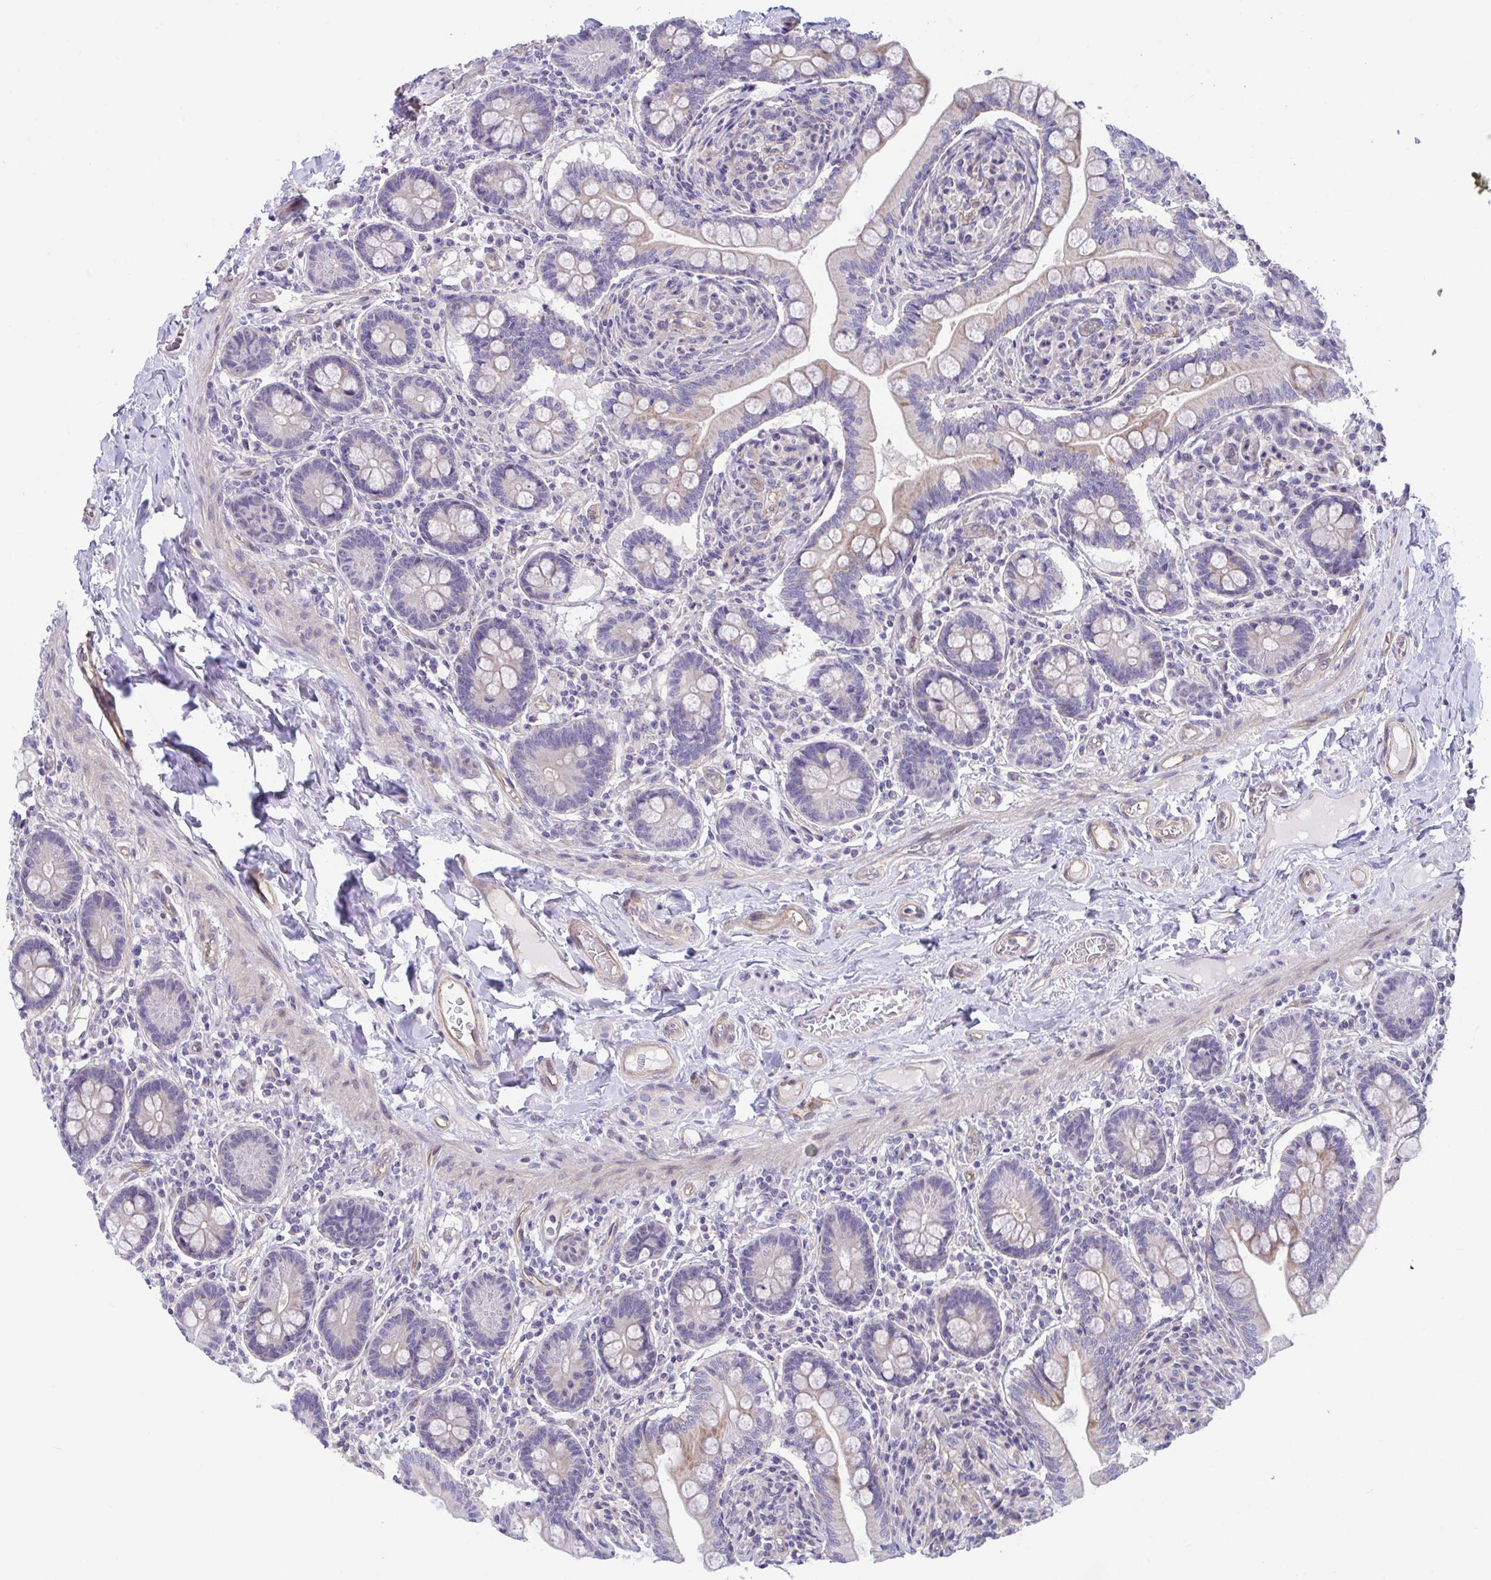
{"staining": {"intensity": "weak", "quantity": "25%-75%", "location": "cytoplasmic/membranous"}, "tissue": "small intestine", "cell_type": "Glandular cells", "image_type": "normal", "snomed": [{"axis": "morphology", "description": "Normal tissue, NOS"}, {"axis": "topography", "description": "Small intestine"}], "caption": "Small intestine stained with DAB IHC displays low levels of weak cytoplasmic/membranous positivity in approximately 25%-75% of glandular cells.", "gene": "RHOXF1", "patient": {"sex": "female", "age": 64}}